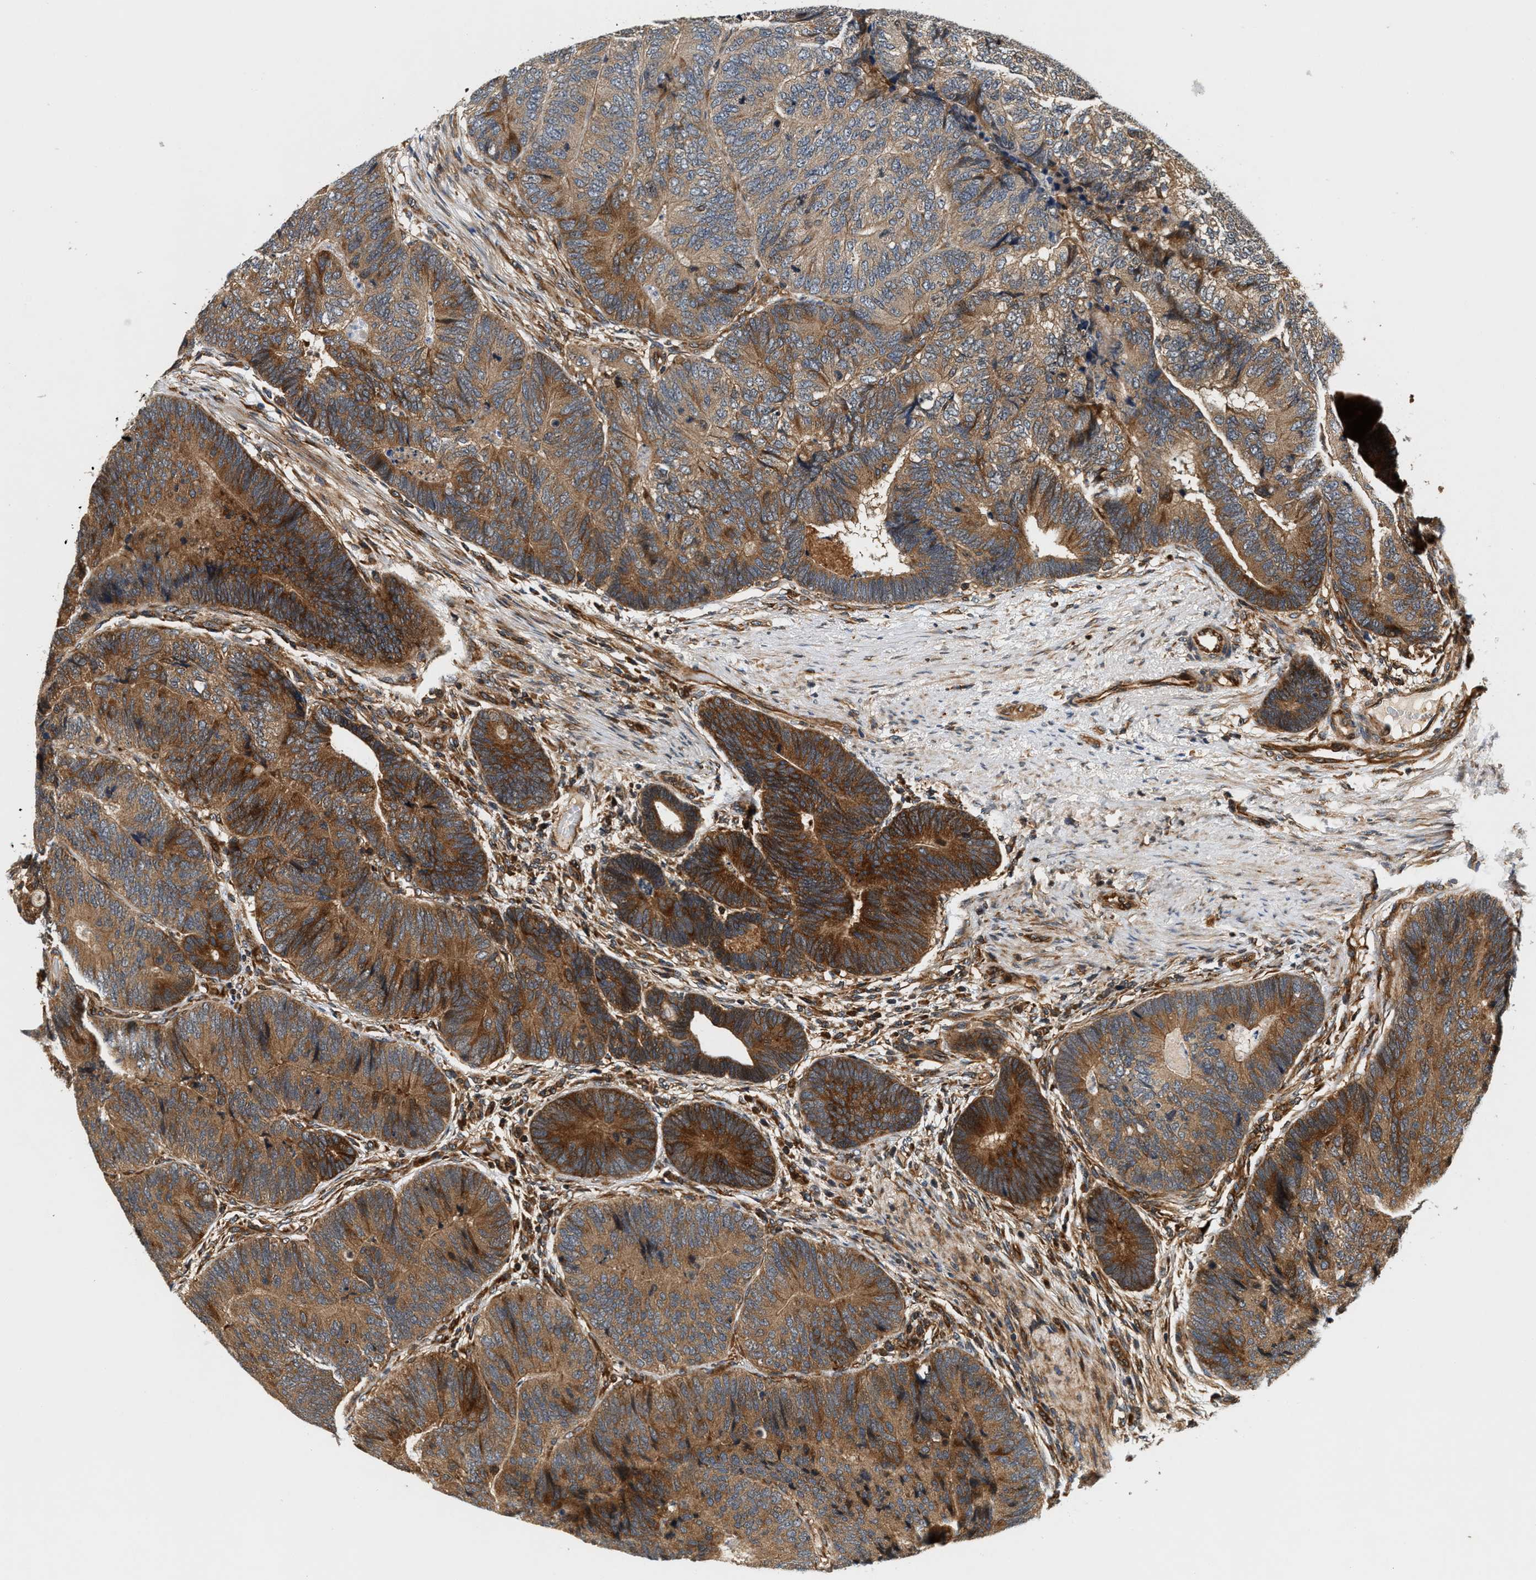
{"staining": {"intensity": "moderate", "quantity": ">75%", "location": "cytoplasmic/membranous"}, "tissue": "colorectal cancer", "cell_type": "Tumor cells", "image_type": "cancer", "snomed": [{"axis": "morphology", "description": "Adenocarcinoma, NOS"}, {"axis": "topography", "description": "Colon"}], "caption": "This is a micrograph of immunohistochemistry staining of colorectal adenocarcinoma, which shows moderate expression in the cytoplasmic/membranous of tumor cells.", "gene": "SAMD9", "patient": {"sex": "female", "age": 67}}